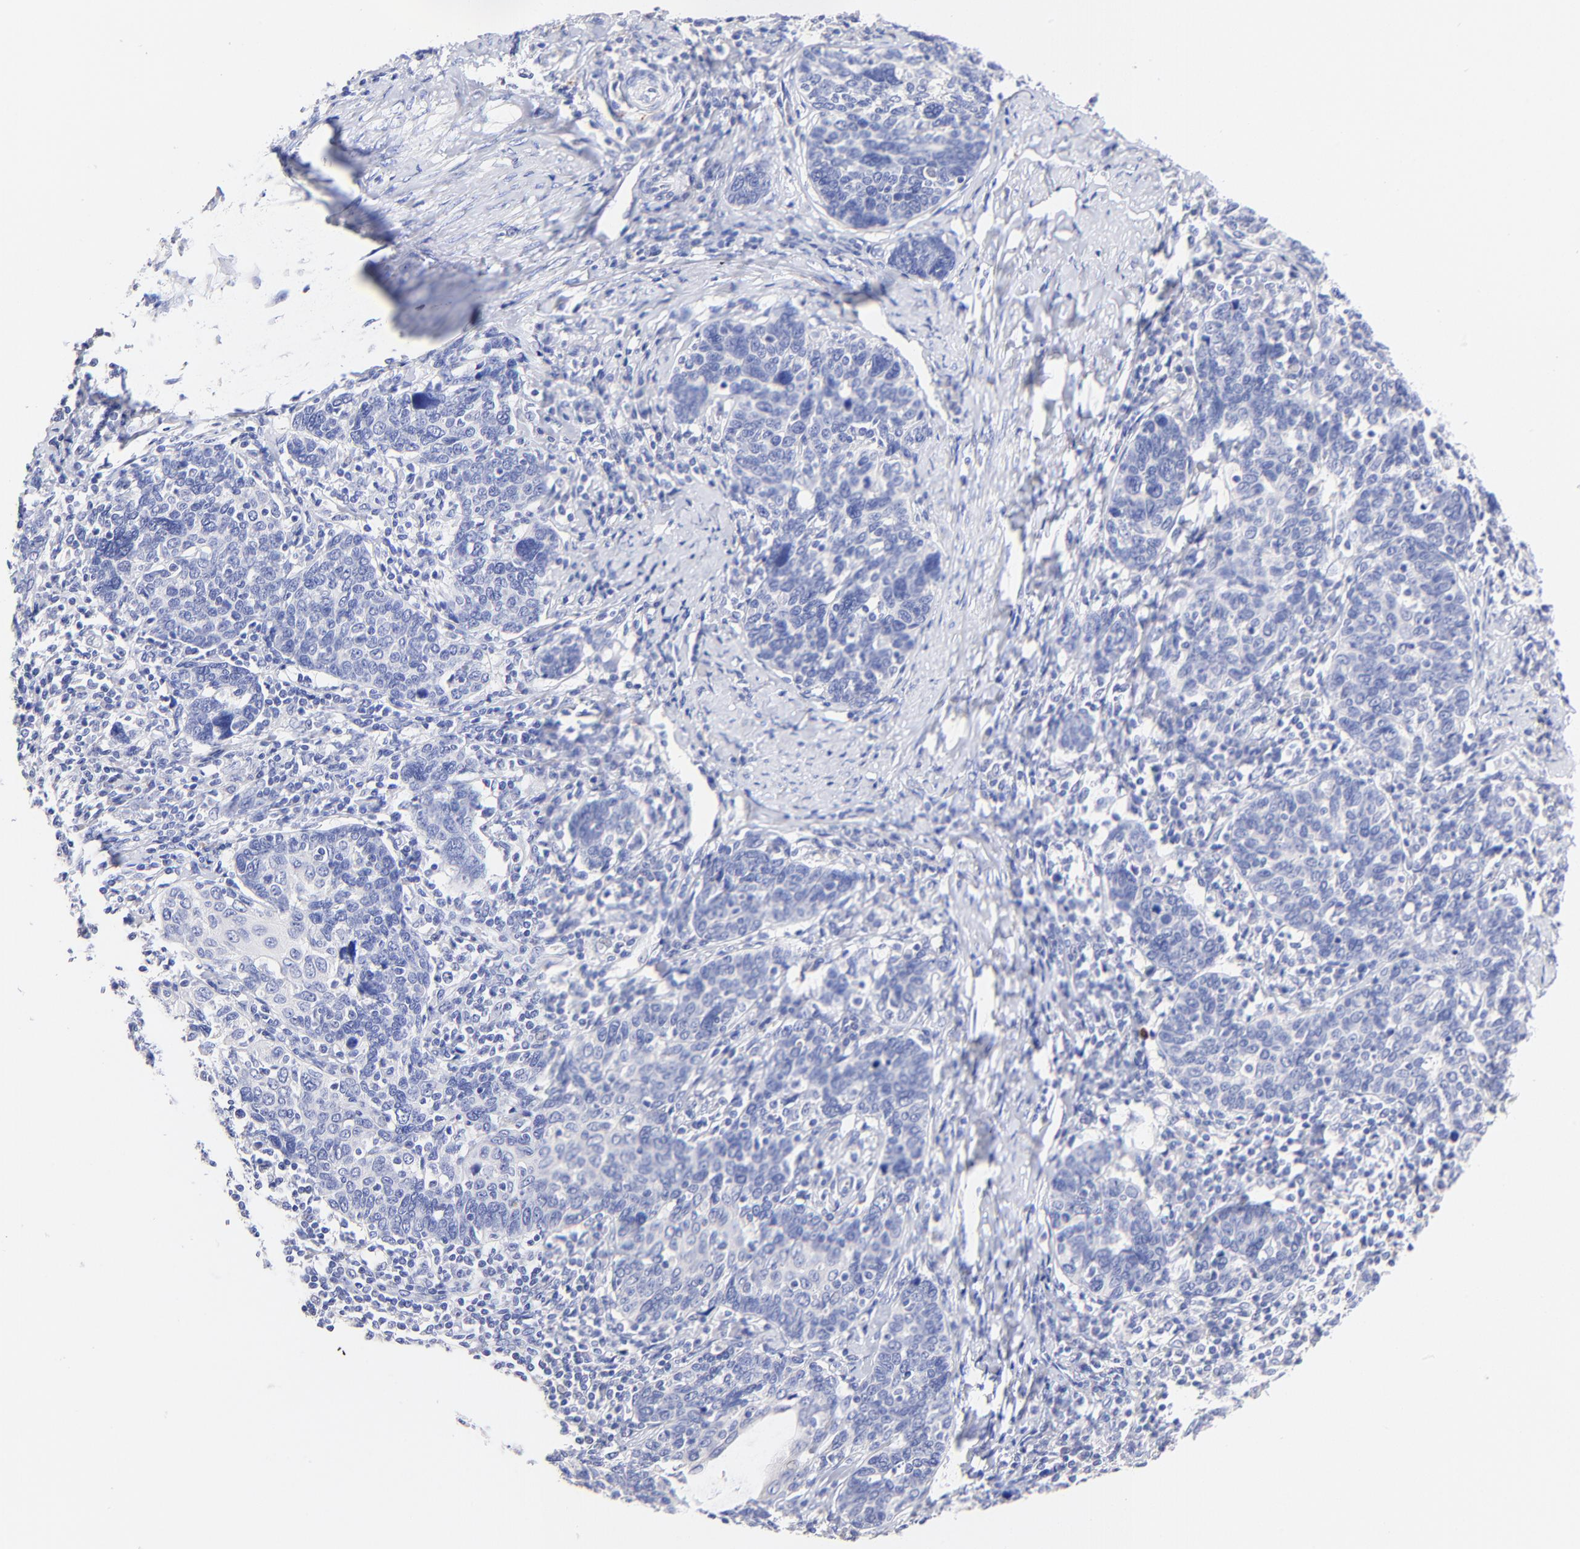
{"staining": {"intensity": "negative", "quantity": "none", "location": "none"}, "tissue": "cervical cancer", "cell_type": "Tumor cells", "image_type": "cancer", "snomed": [{"axis": "morphology", "description": "Squamous cell carcinoma, NOS"}, {"axis": "topography", "description": "Cervix"}], "caption": "The histopathology image reveals no significant staining in tumor cells of cervical cancer.", "gene": "RAB3A", "patient": {"sex": "female", "age": 41}}